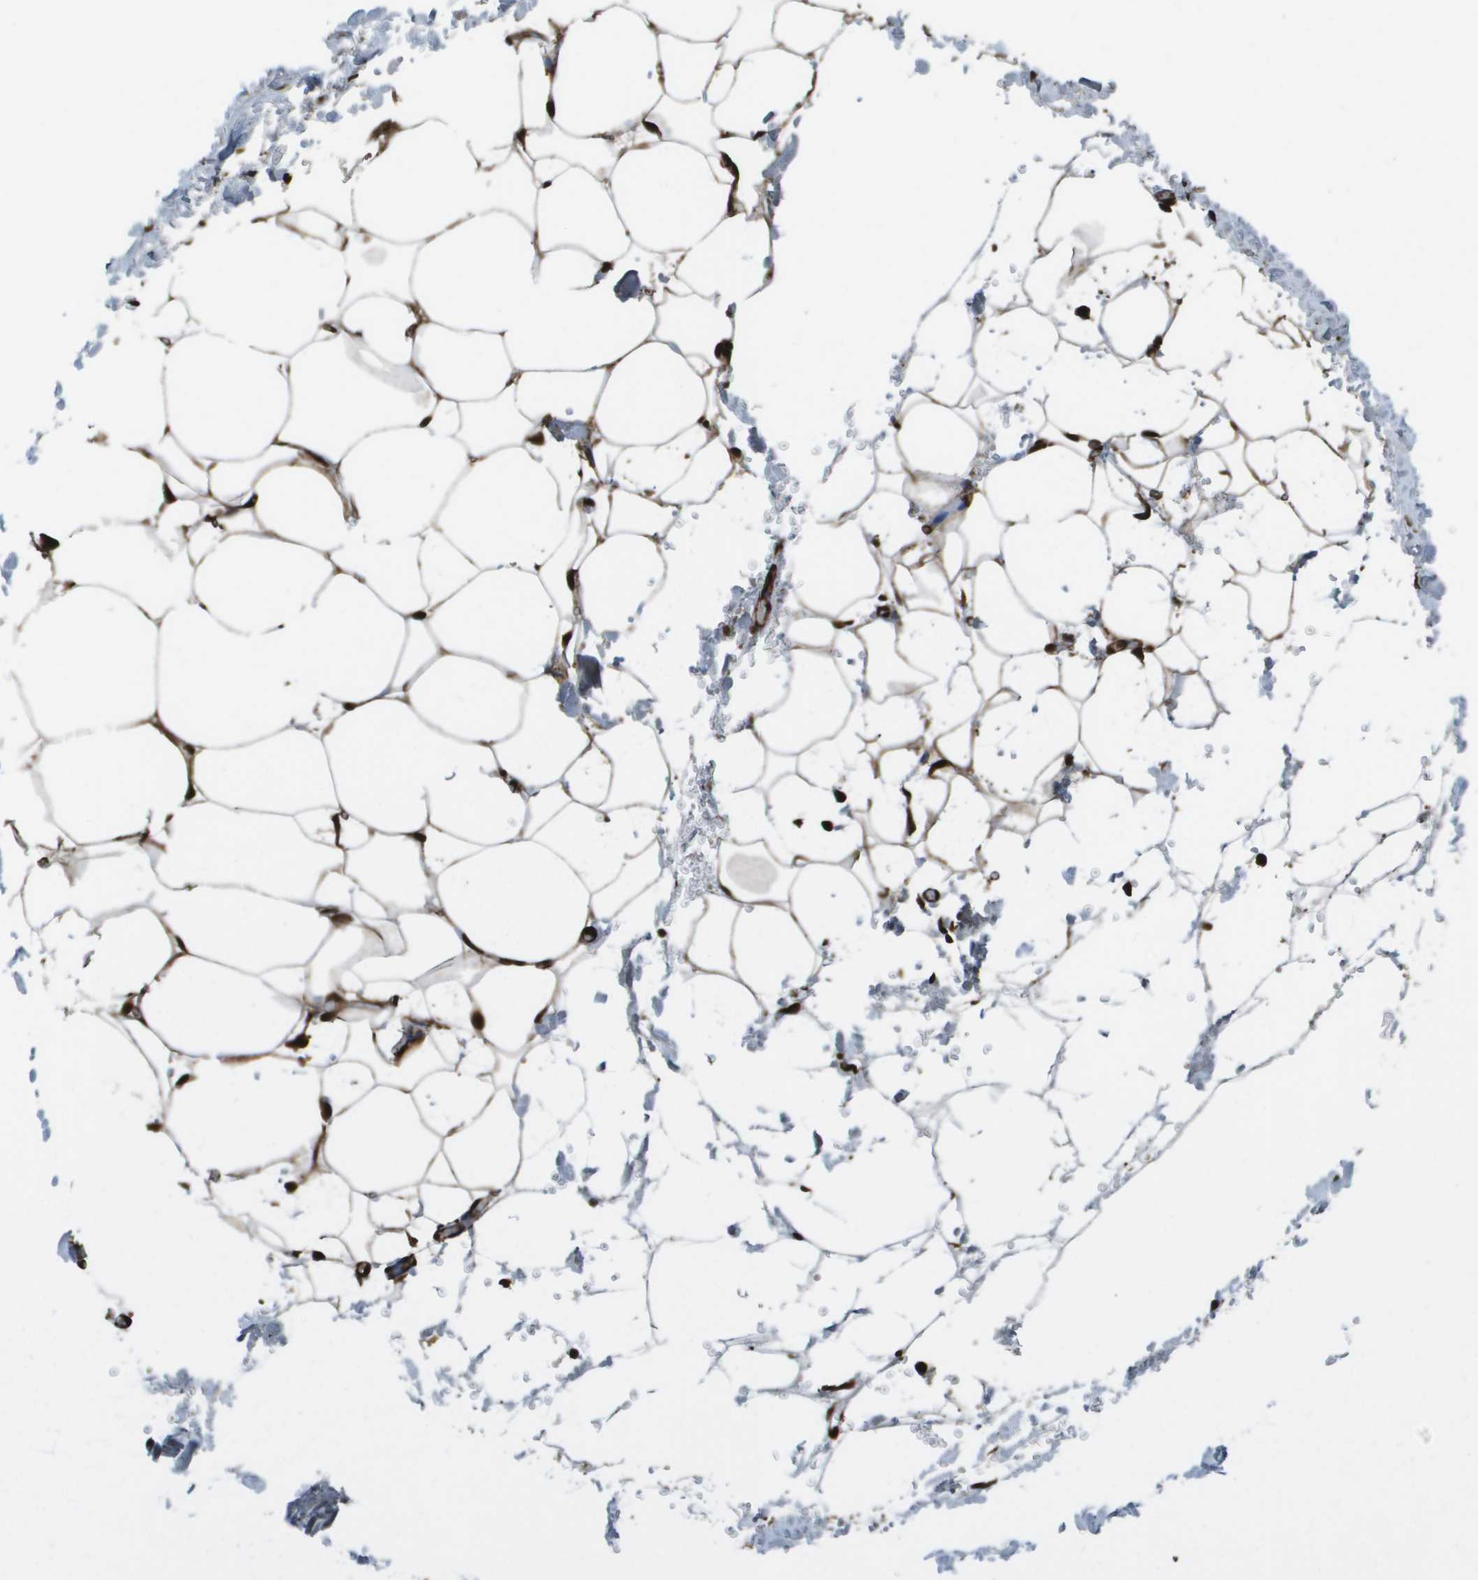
{"staining": {"intensity": "moderate", "quantity": ">75%", "location": "cytoplasmic/membranous,nuclear"}, "tissue": "adipose tissue", "cell_type": "Adipocytes", "image_type": "normal", "snomed": [{"axis": "morphology", "description": "Normal tissue, NOS"}, {"axis": "topography", "description": "Breast"}, {"axis": "topography", "description": "Adipose tissue"}], "caption": "Adipocytes reveal medium levels of moderate cytoplasmic/membranous,nuclear staining in approximately >75% of cells in normal adipose tissue.", "gene": "AXIN2", "patient": {"sex": "female", "age": 25}}